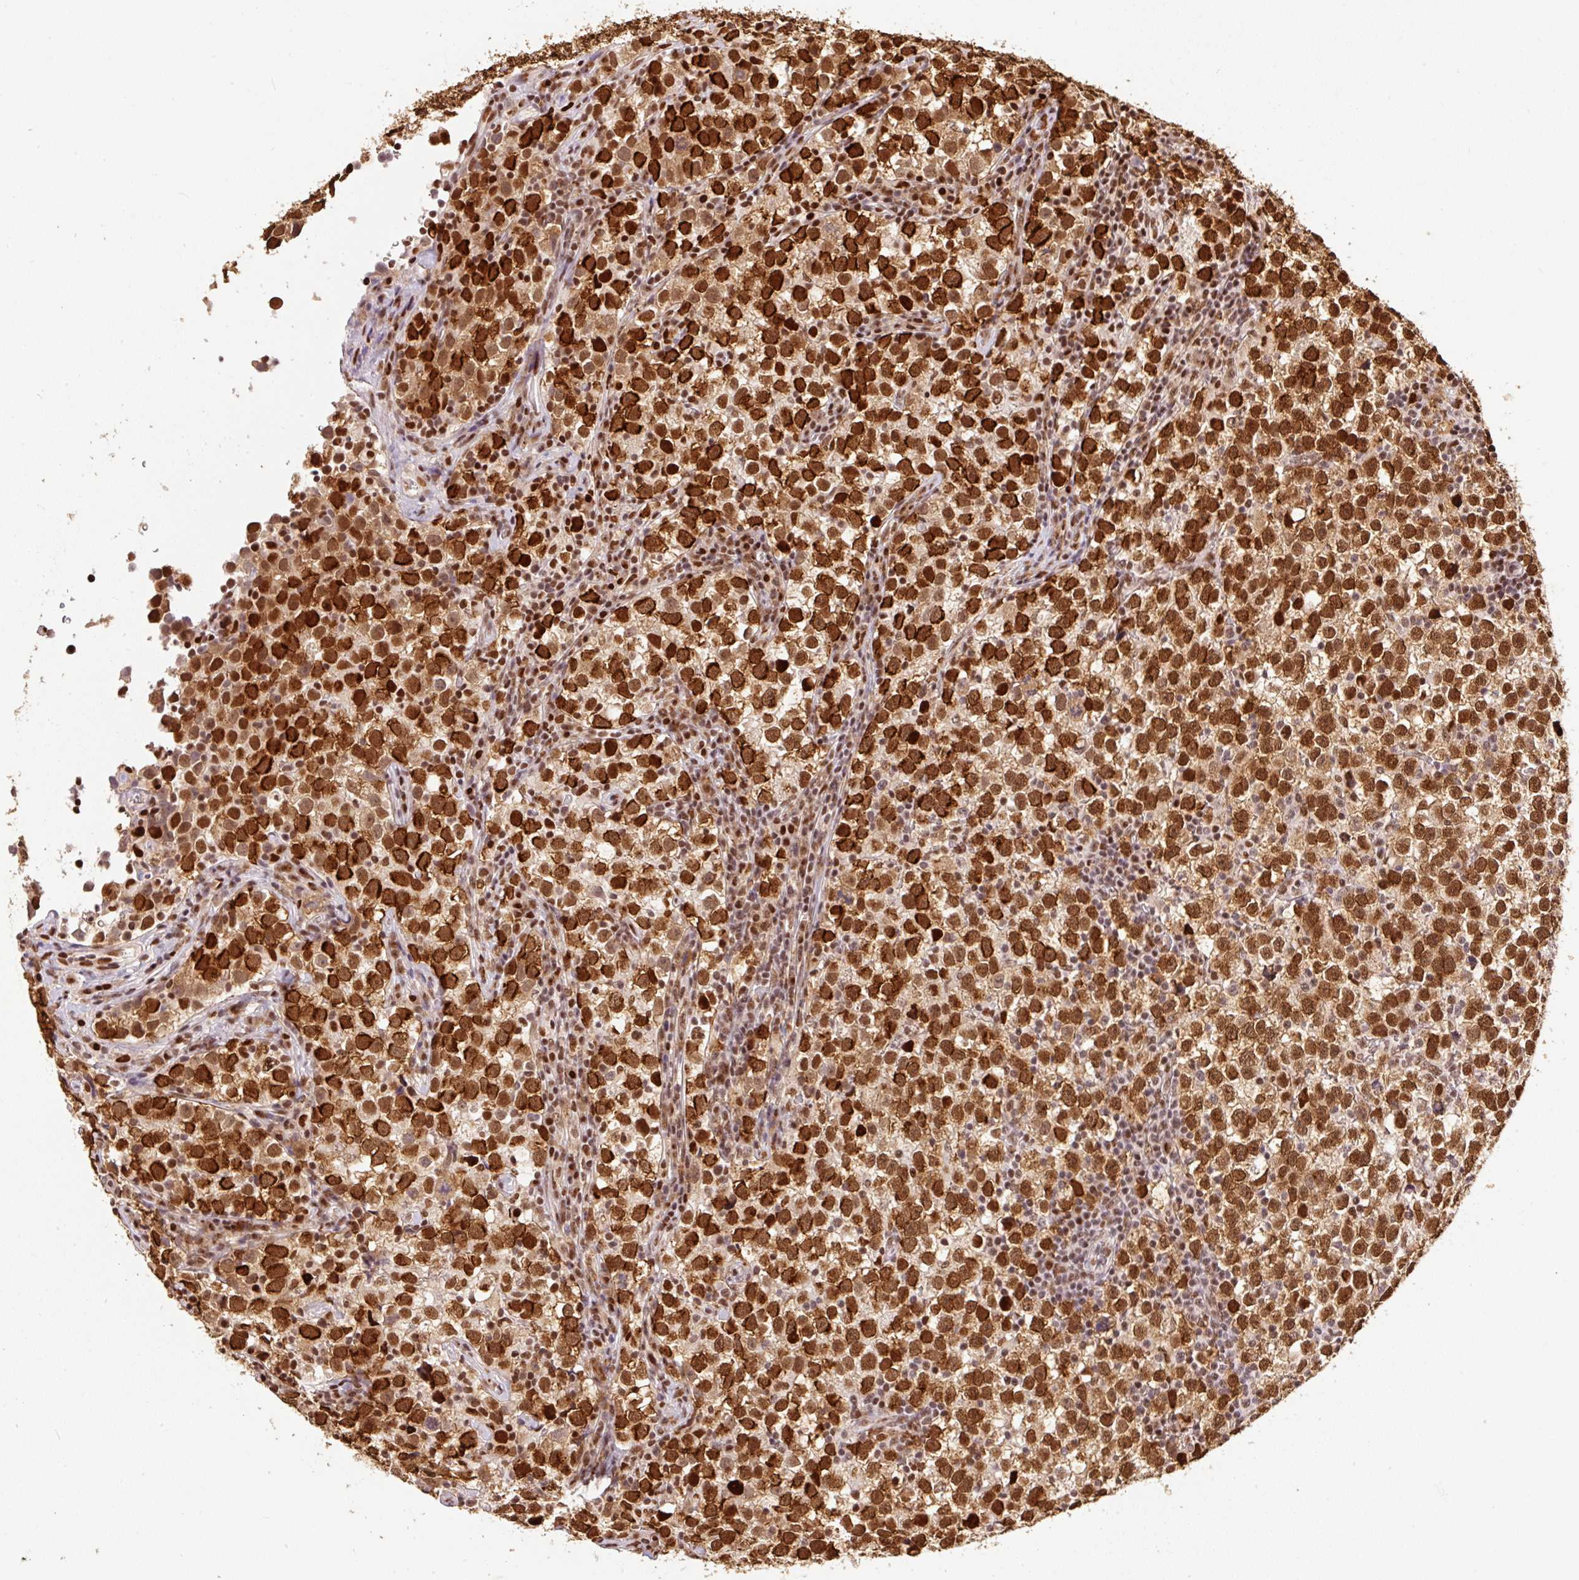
{"staining": {"intensity": "strong", "quantity": ">75%", "location": "nuclear"}, "tissue": "testis cancer", "cell_type": "Tumor cells", "image_type": "cancer", "snomed": [{"axis": "morphology", "description": "Normal tissue, NOS"}, {"axis": "morphology", "description": "Seminoma, NOS"}, {"axis": "topography", "description": "Testis"}], "caption": "Immunohistochemical staining of human testis cancer (seminoma) shows high levels of strong nuclear positivity in approximately >75% of tumor cells.", "gene": "GPR139", "patient": {"sex": "male", "age": 43}}